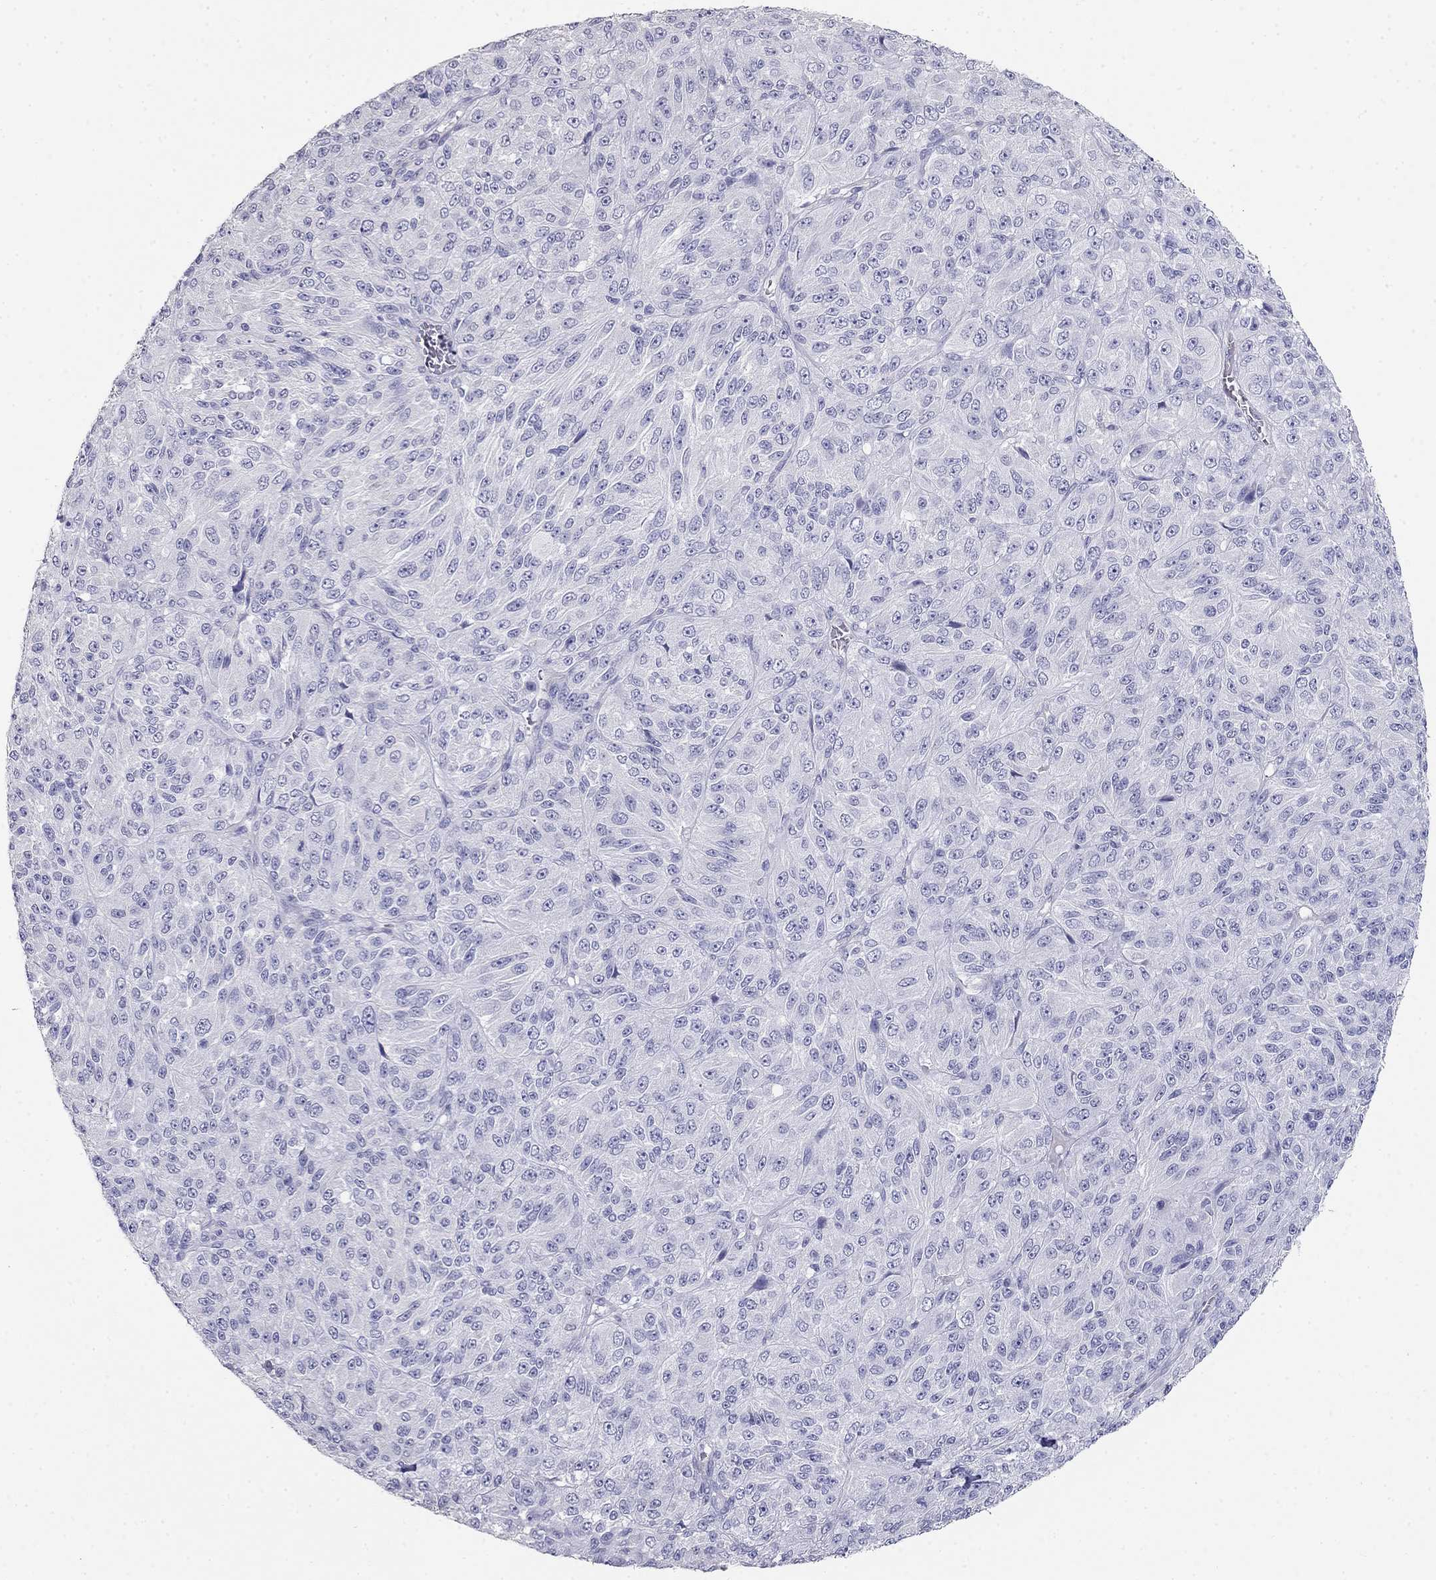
{"staining": {"intensity": "negative", "quantity": "none", "location": "none"}, "tissue": "melanoma", "cell_type": "Tumor cells", "image_type": "cancer", "snomed": [{"axis": "morphology", "description": "Malignant melanoma, Metastatic site"}, {"axis": "topography", "description": "Brain"}], "caption": "Tumor cells are negative for brown protein staining in melanoma.", "gene": "LY6H", "patient": {"sex": "female", "age": 56}}